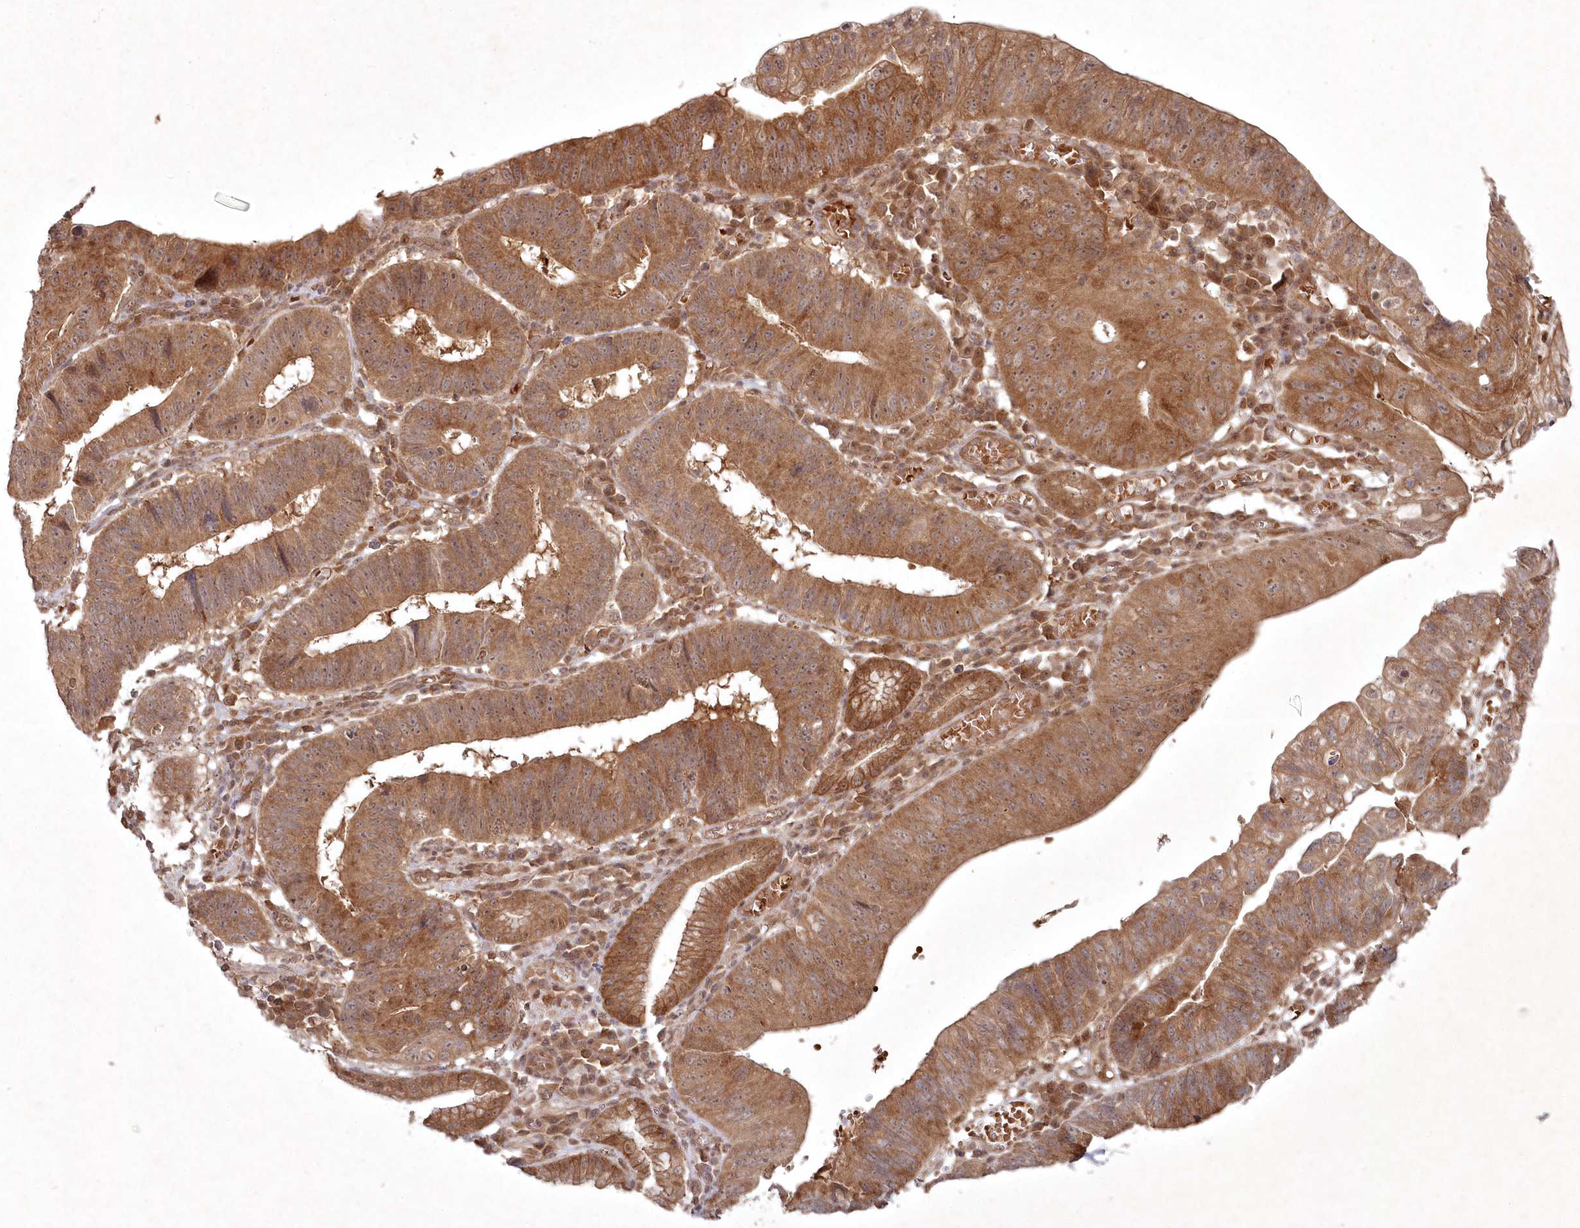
{"staining": {"intensity": "moderate", "quantity": ">75%", "location": "cytoplasmic/membranous,nuclear"}, "tissue": "stomach cancer", "cell_type": "Tumor cells", "image_type": "cancer", "snomed": [{"axis": "morphology", "description": "Adenocarcinoma, NOS"}, {"axis": "topography", "description": "Stomach"}], "caption": "The micrograph exhibits staining of stomach adenocarcinoma, revealing moderate cytoplasmic/membranous and nuclear protein staining (brown color) within tumor cells.", "gene": "FBXL17", "patient": {"sex": "male", "age": 59}}